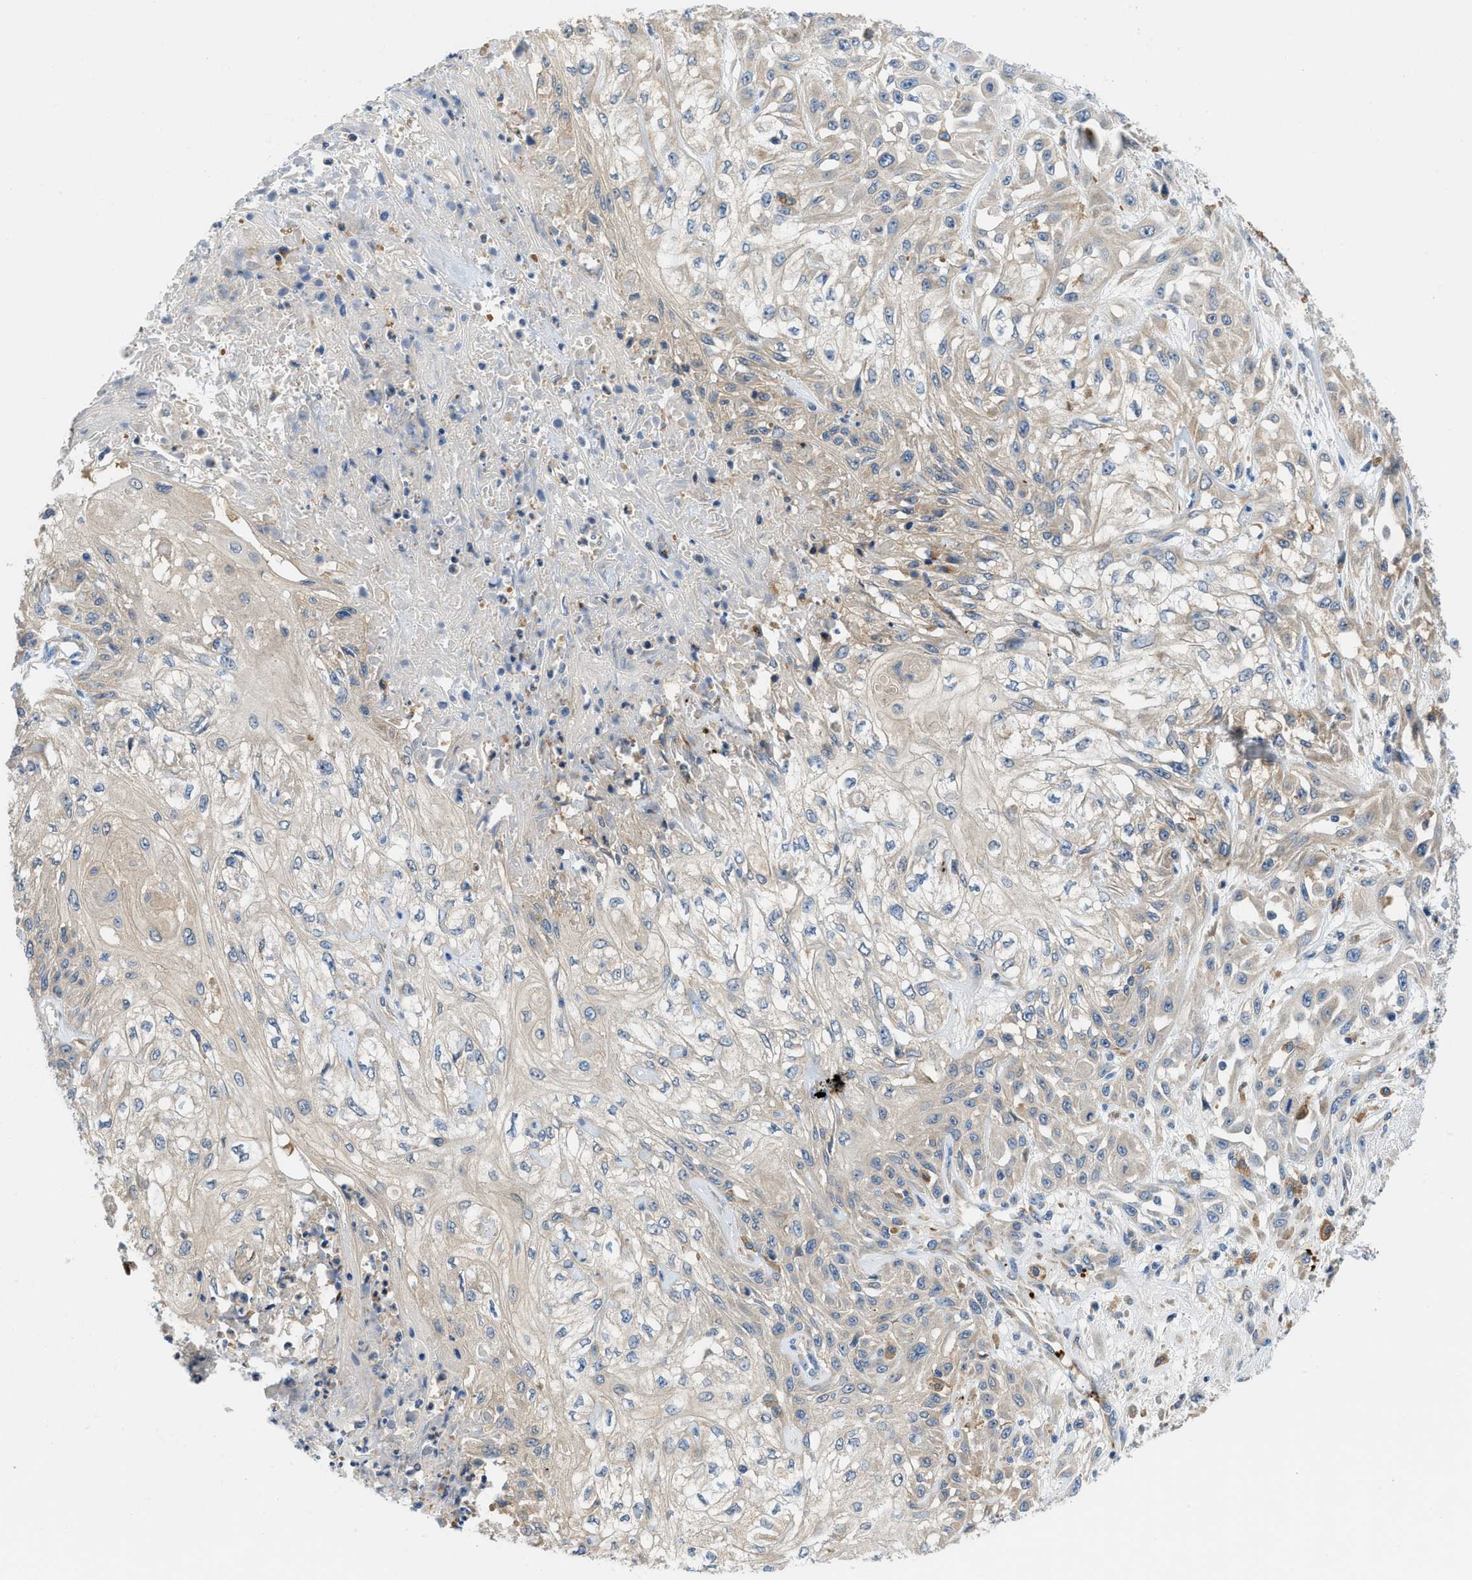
{"staining": {"intensity": "weak", "quantity": "<25%", "location": "cytoplasmic/membranous"}, "tissue": "skin cancer", "cell_type": "Tumor cells", "image_type": "cancer", "snomed": [{"axis": "morphology", "description": "Squamous cell carcinoma, NOS"}, {"axis": "morphology", "description": "Squamous cell carcinoma, metastatic, NOS"}, {"axis": "topography", "description": "Skin"}, {"axis": "topography", "description": "Lymph node"}], "caption": "The image exhibits no significant staining in tumor cells of skin cancer (metastatic squamous cell carcinoma).", "gene": "ZNF831", "patient": {"sex": "male", "age": 75}}